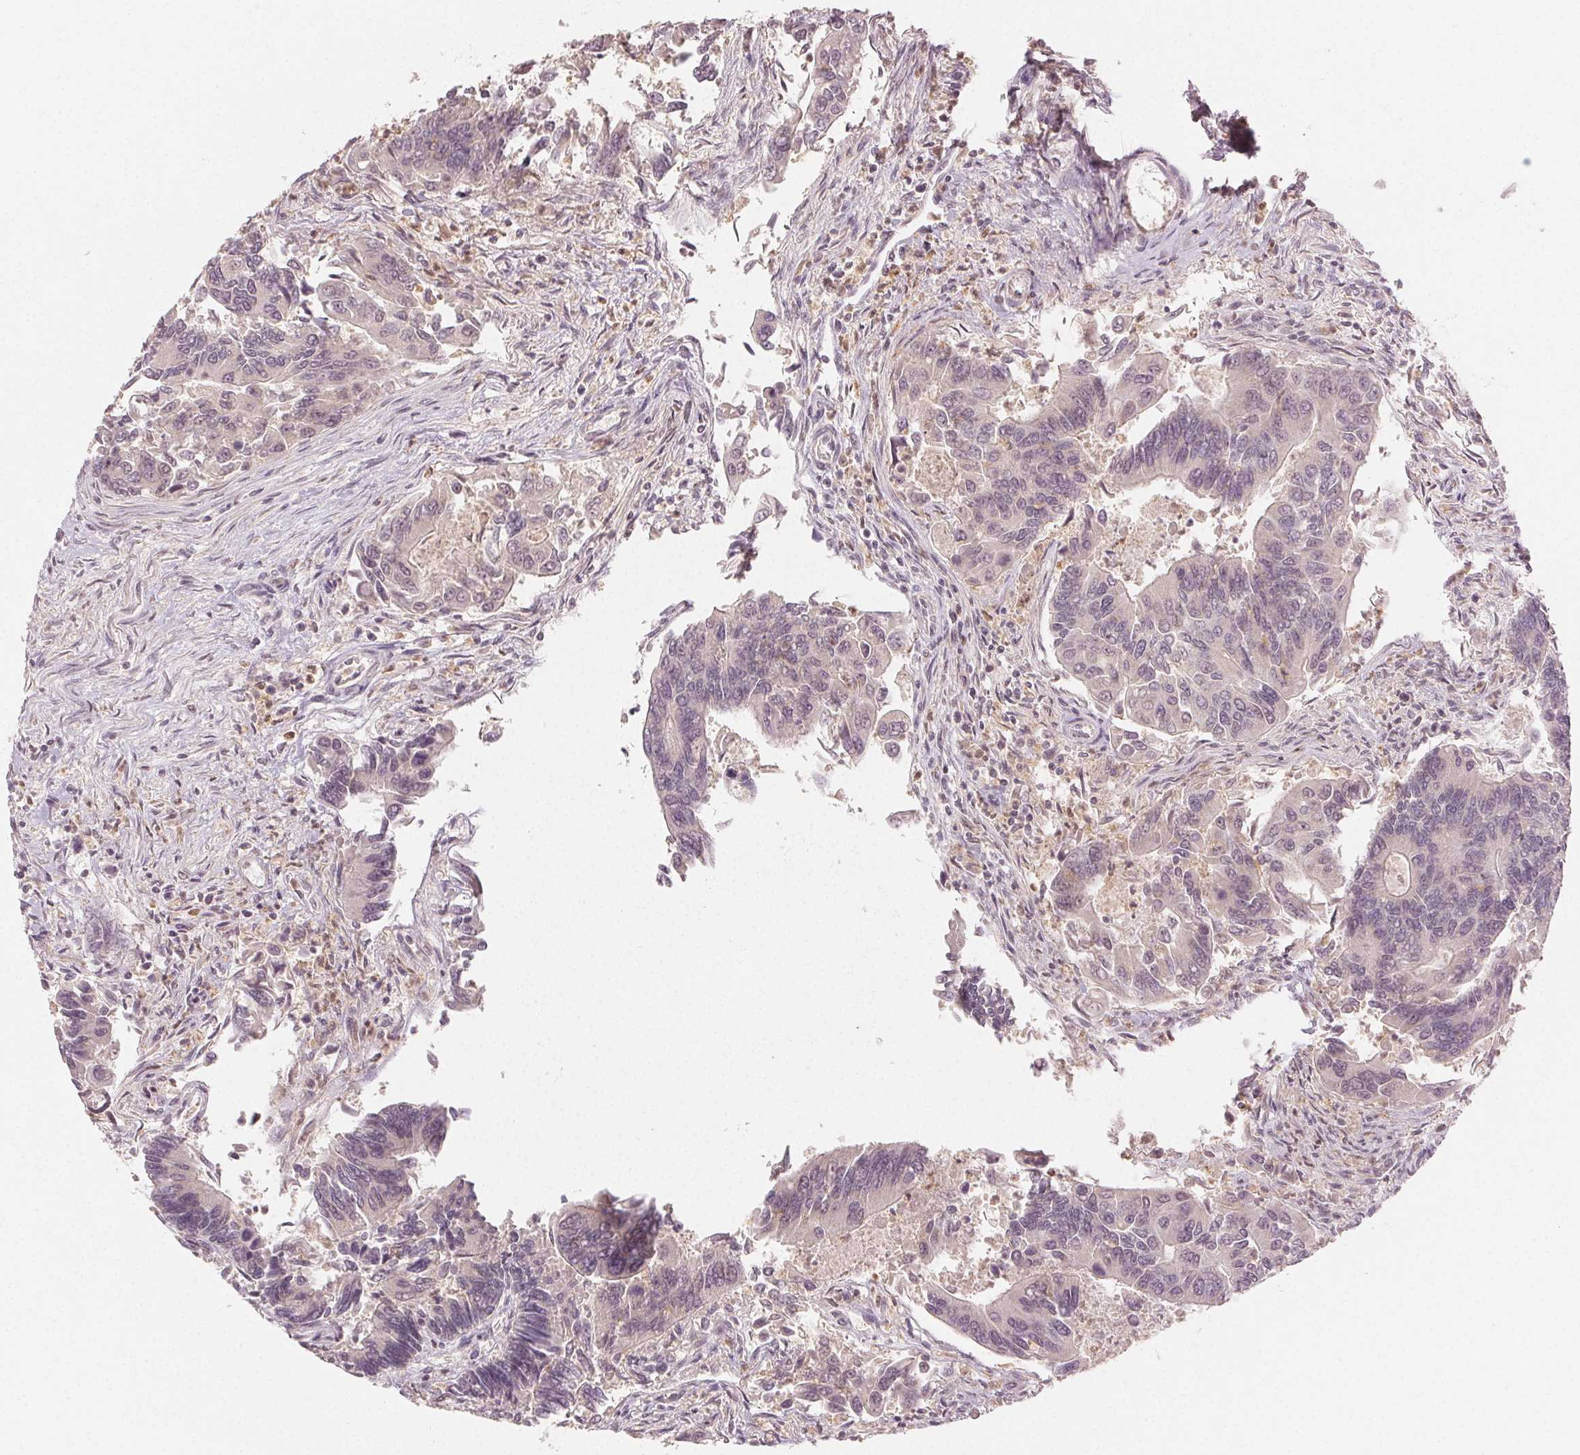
{"staining": {"intensity": "negative", "quantity": "none", "location": "none"}, "tissue": "colorectal cancer", "cell_type": "Tumor cells", "image_type": "cancer", "snomed": [{"axis": "morphology", "description": "Adenocarcinoma, NOS"}, {"axis": "topography", "description": "Colon"}], "caption": "Immunohistochemical staining of human colorectal cancer (adenocarcinoma) shows no significant positivity in tumor cells.", "gene": "MAPK14", "patient": {"sex": "female", "age": 67}}